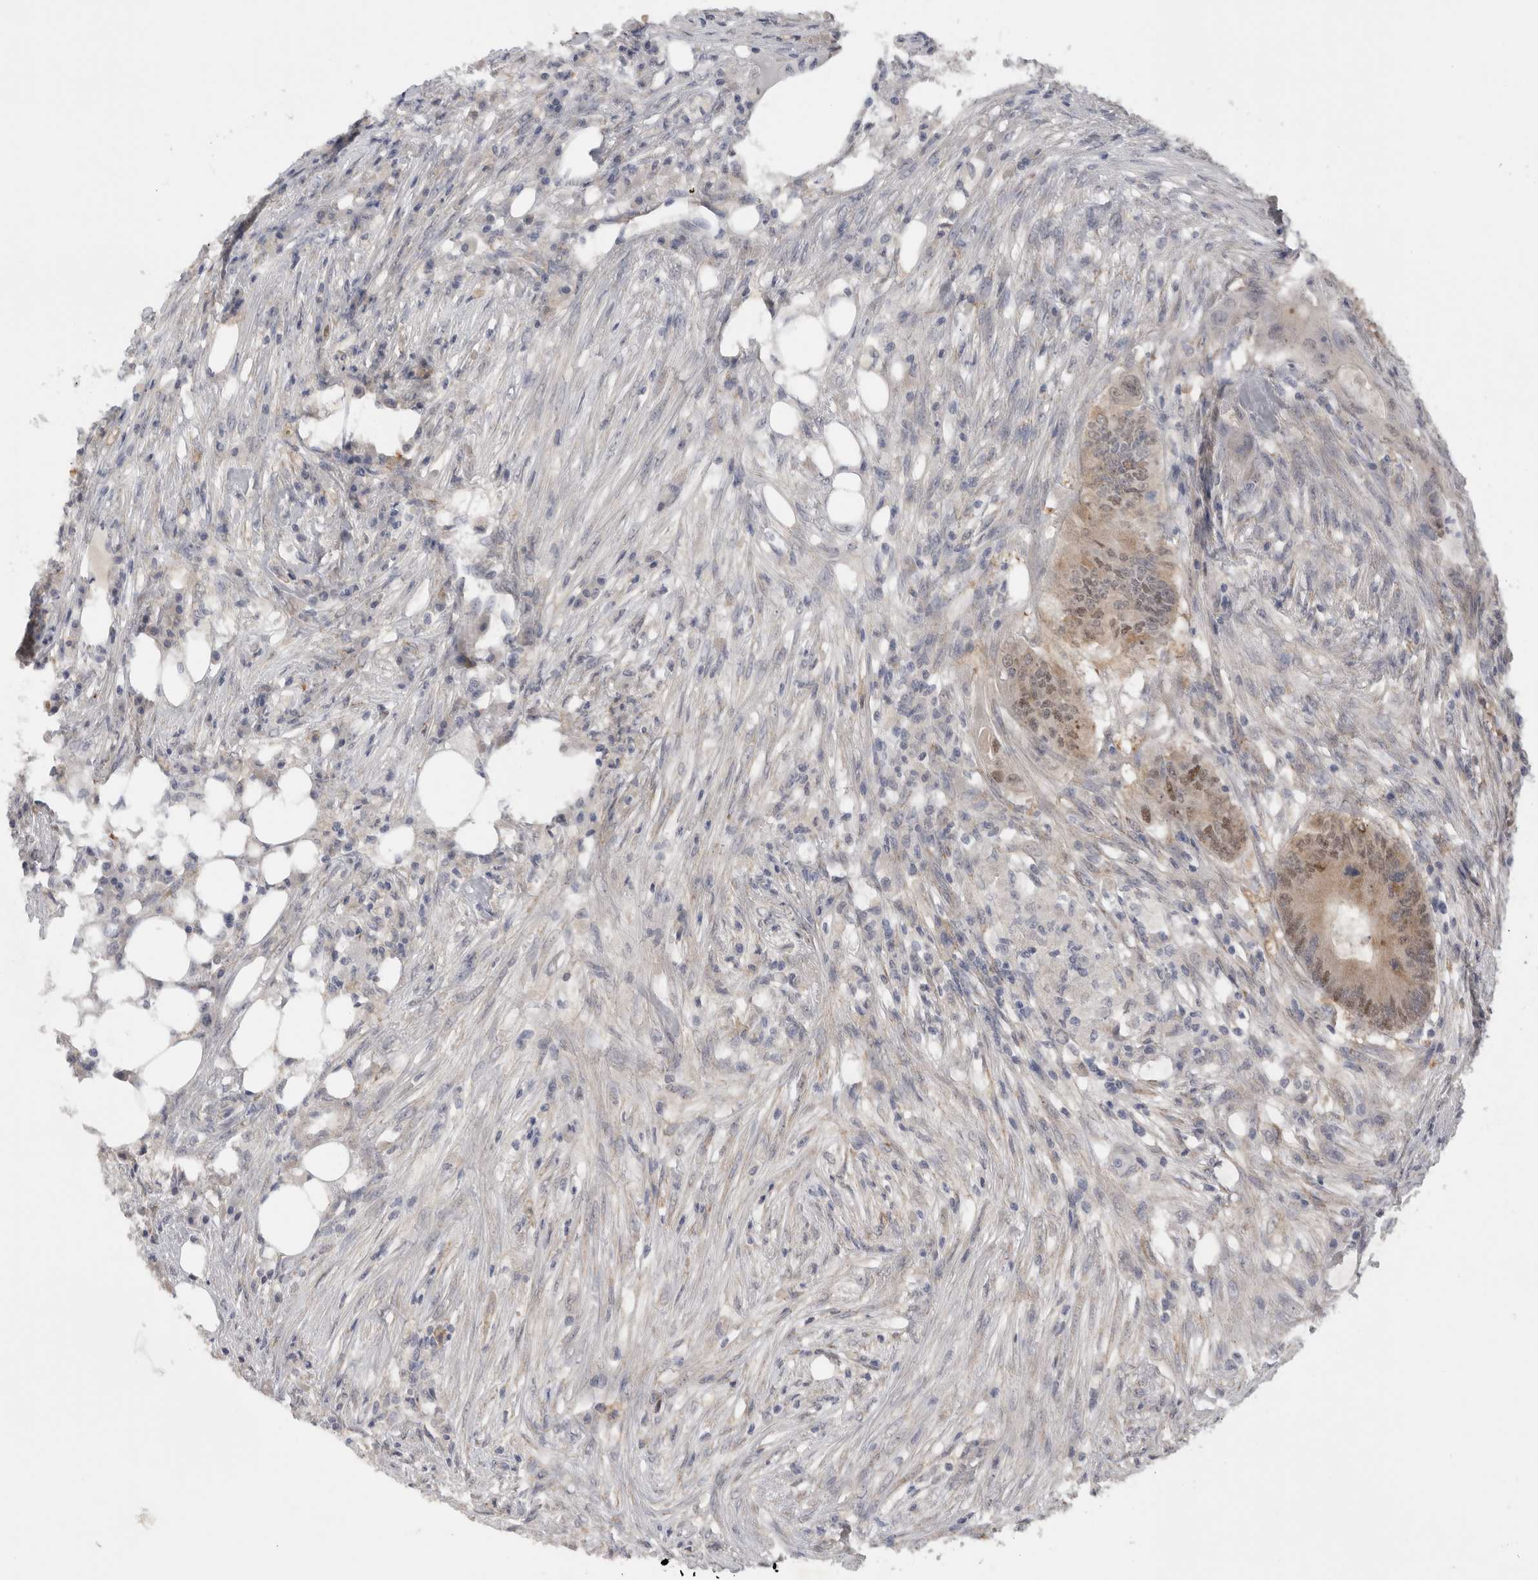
{"staining": {"intensity": "weak", "quantity": "25%-75%", "location": "cytoplasmic/membranous,nuclear"}, "tissue": "colorectal cancer", "cell_type": "Tumor cells", "image_type": "cancer", "snomed": [{"axis": "morphology", "description": "Adenocarcinoma, NOS"}, {"axis": "topography", "description": "Colon"}], "caption": "Immunohistochemistry (IHC) photomicrograph of colorectal adenocarcinoma stained for a protein (brown), which shows low levels of weak cytoplasmic/membranous and nuclear staining in about 25%-75% of tumor cells.", "gene": "DYRK2", "patient": {"sex": "male", "age": 71}}